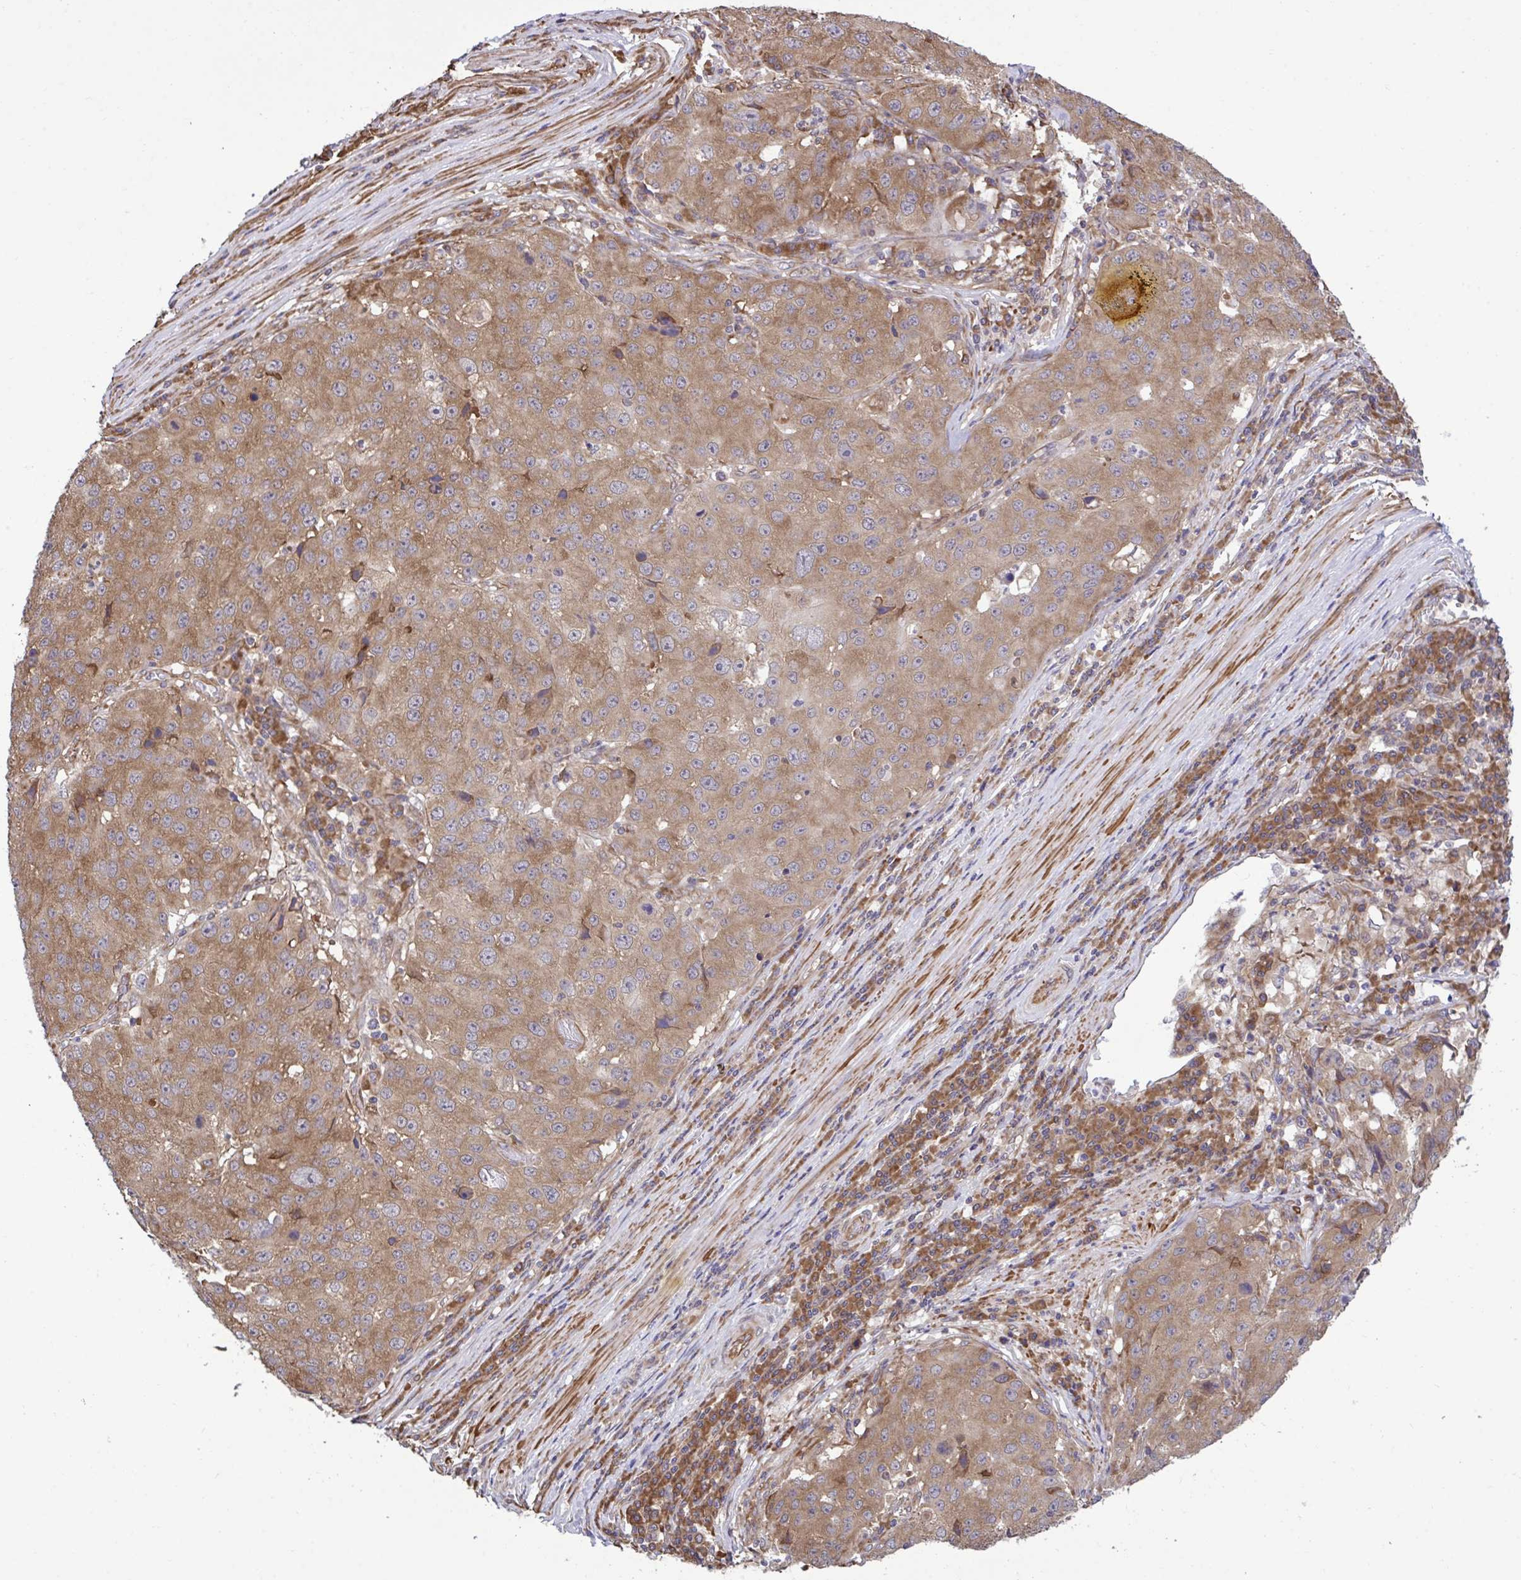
{"staining": {"intensity": "moderate", "quantity": ">75%", "location": "cytoplasmic/membranous"}, "tissue": "stomach cancer", "cell_type": "Tumor cells", "image_type": "cancer", "snomed": [{"axis": "morphology", "description": "Adenocarcinoma, NOS"}, {"axis": "topography", "description": "Stomach"}], "caption": "This is an image of immunohistochemistry (IHC) staining of adenocarcinoma (stomach), which shows moderate expression in the cytoplasmic/membranous of tumor cells.", "gene": "RPS15", "patient": {"sex": "male", "age": 71}}